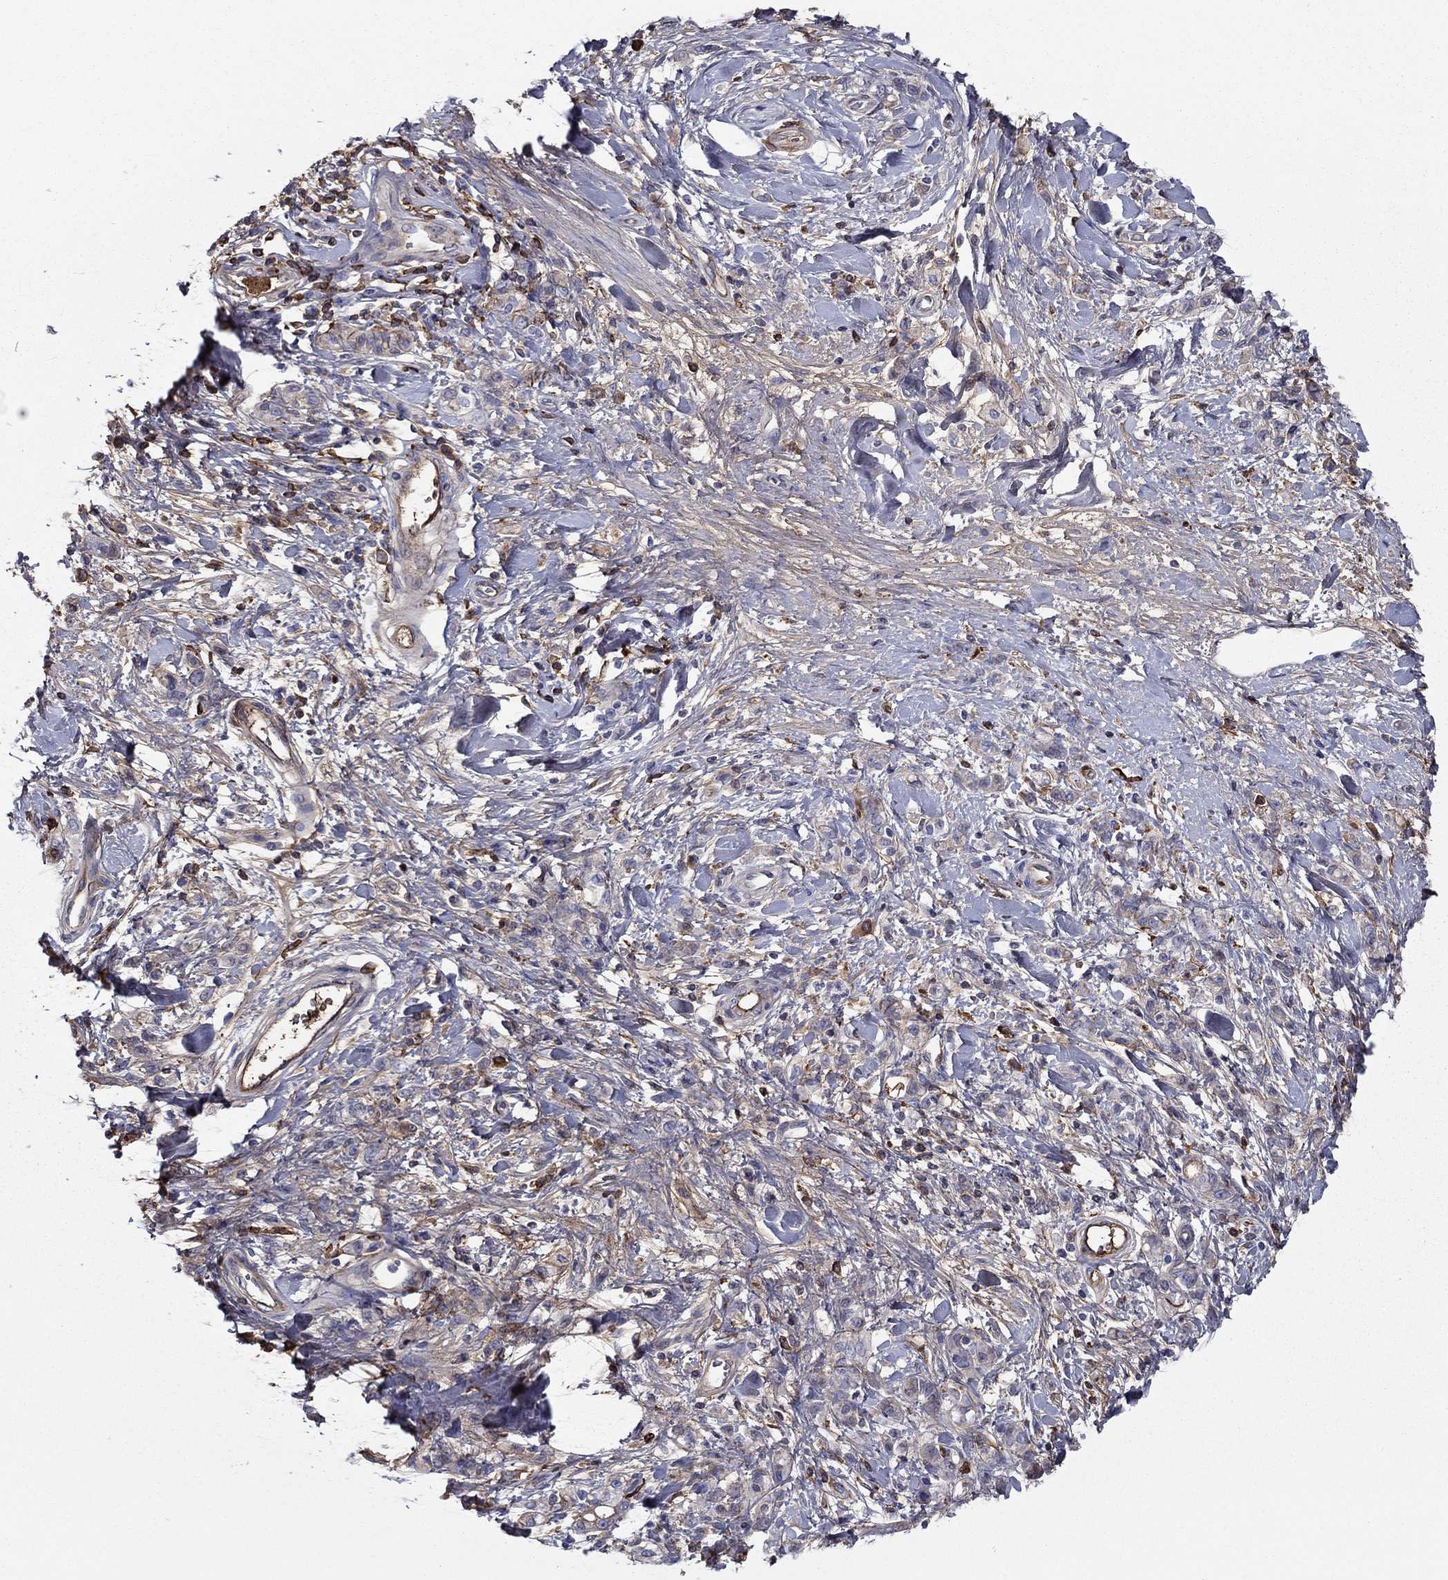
{"staining": {"intensity": "negative", "quantity": "none", "location": "none"}, "tissue": "stomach cancer", "cell_type": "Tumor cells", "image_type": "cancer", "snomed": [{"axis": "morphology", "description": "Adenocarcinoma, NOS"}, {"axis": "topography", "description": "Stomach"}], "caption": "A micrograph of human stomach adenocarcinoma is negative for staining in tumor cells.", "gene": "HPX", "patient": {"sex": "male", "age": 77}}